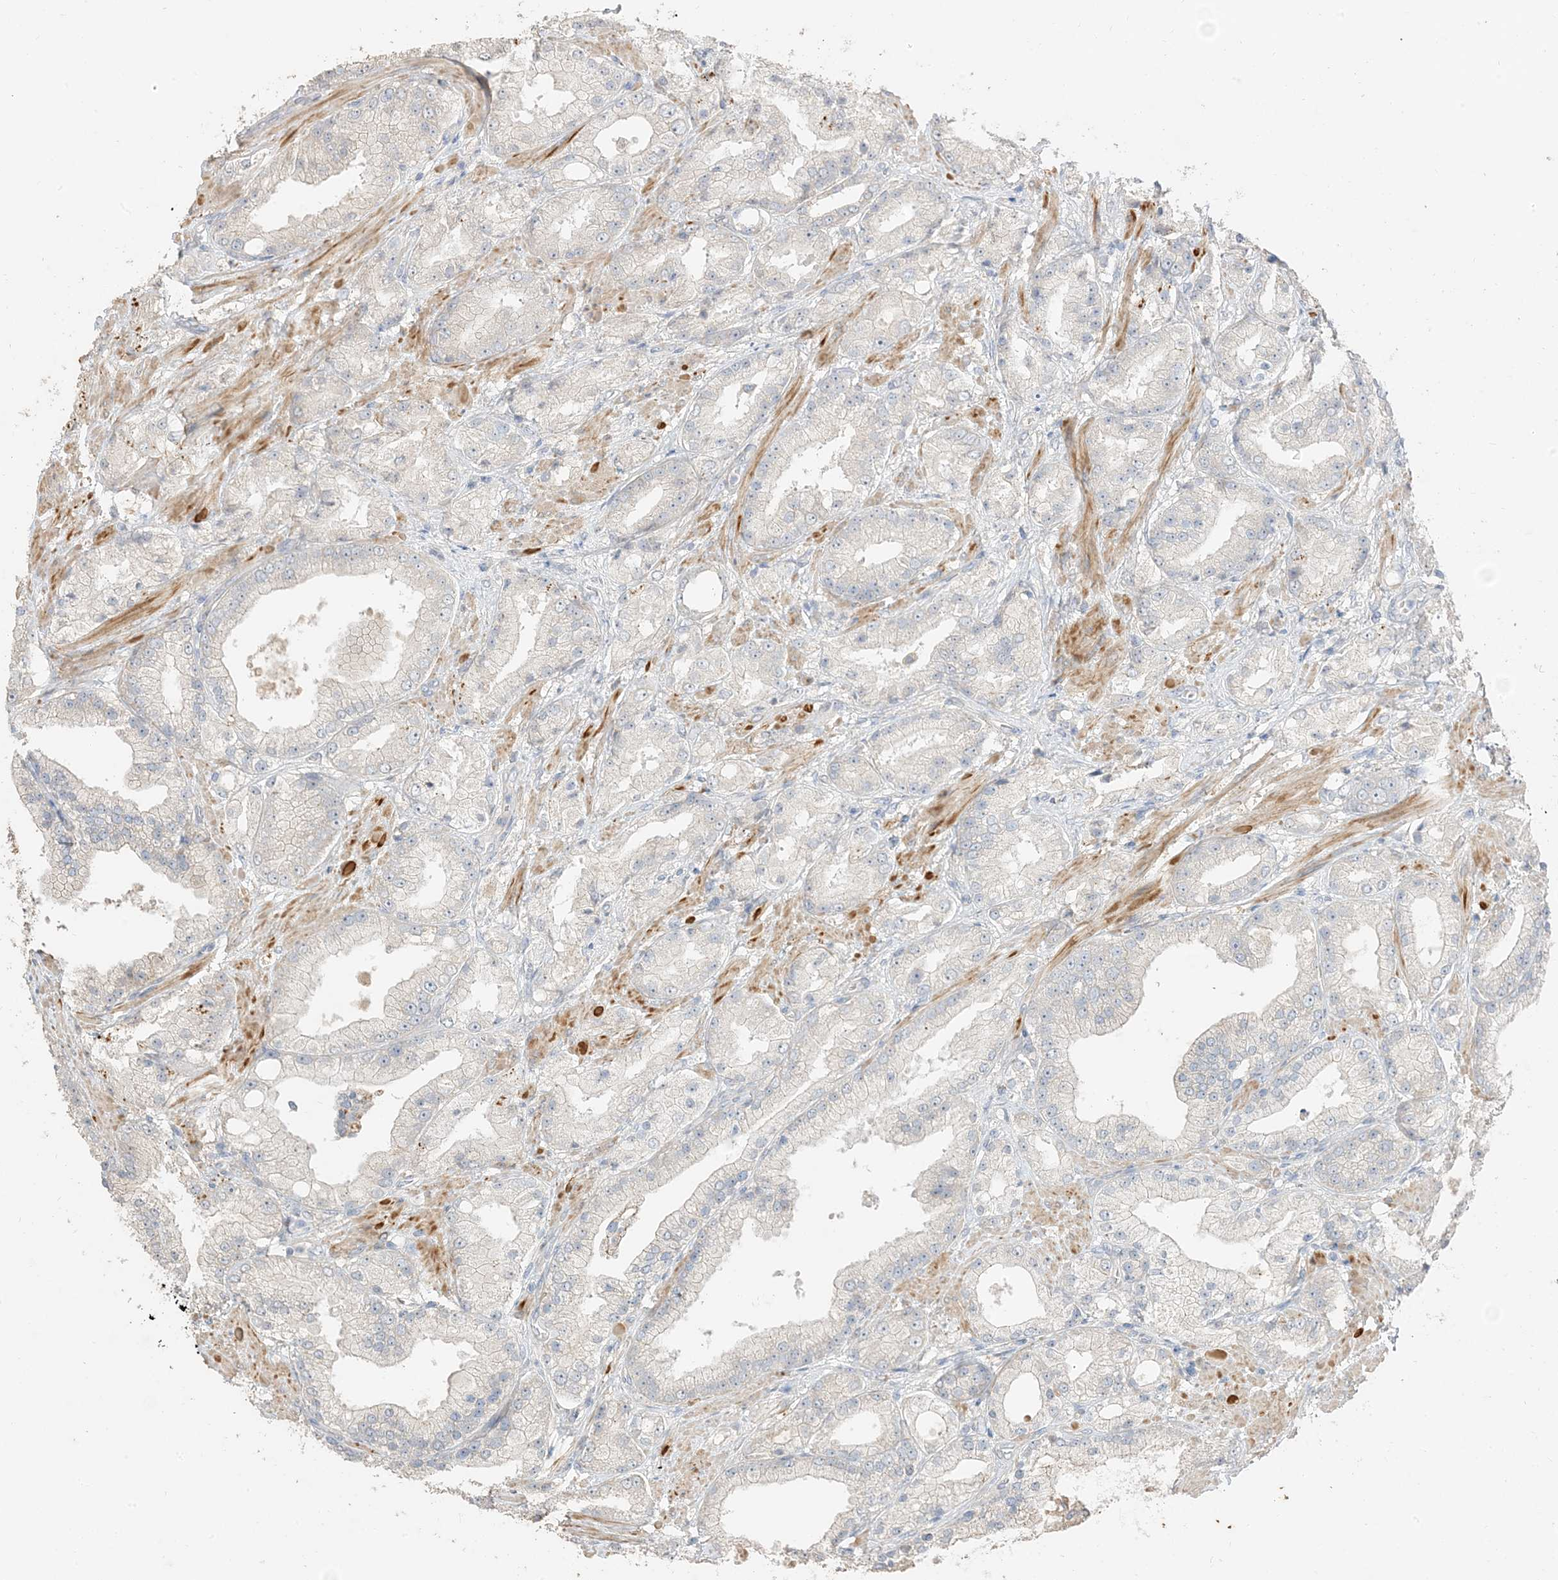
{"staining": {"intensity": "negative", "quantity": "none", "location": "none"}, "tissue": "prostate cancer", "cell_type": "Tumor cells", "image_type": "cancer", "snomed": [{"axis": "morphology", "description": "Adenocarcinoma, Low grade"}, {"axis": "topography", "description": "Prostate"}], "caption": "High magnification brightfield microscopy of prostate adenocarcinoma (low-grade) stained with DAB (brown) and counterstained with hematoxylin (blue): tumor cells show no significant expression.", "gene": "RNF175", "patient": {"sex": "male", "age": 67}}